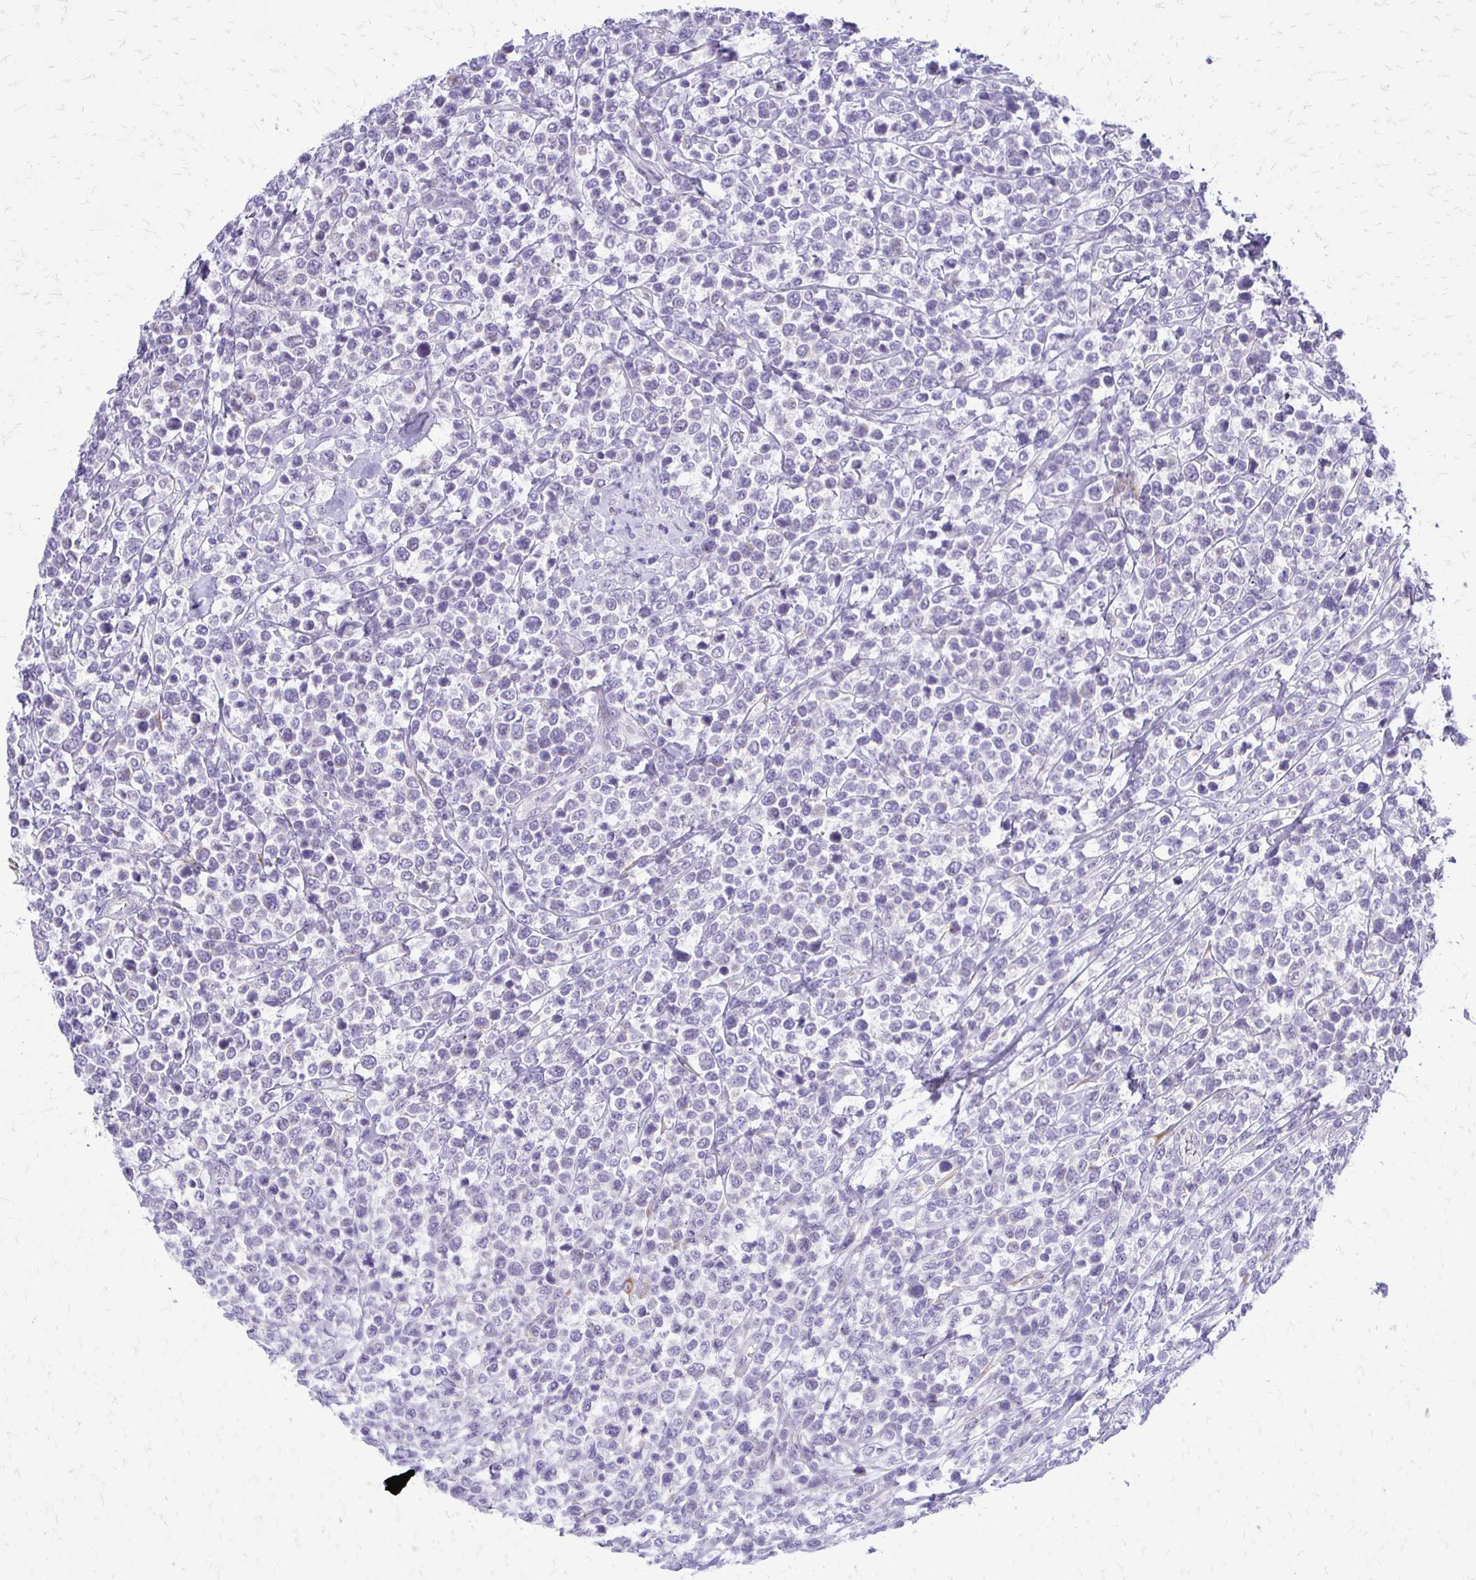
{"staining": {"intensity": "negative", "quantity": "none", "location": "none"}, "tissue": "lymphoma", "cell_type": "Tumor cells", "image_type": "cancer", "snomed": [{"axis": "morphology", "description": "Malignant lymphoma, non-Hodgkin's type, High grade"}, {"axis": "topography", "description": "Soft tissue"}], "caption": "Image shows no significant protein expression in tumor cells of lymphoma.", "gene": "EPYC", "patient": {"sex": "female", "age": 56}}